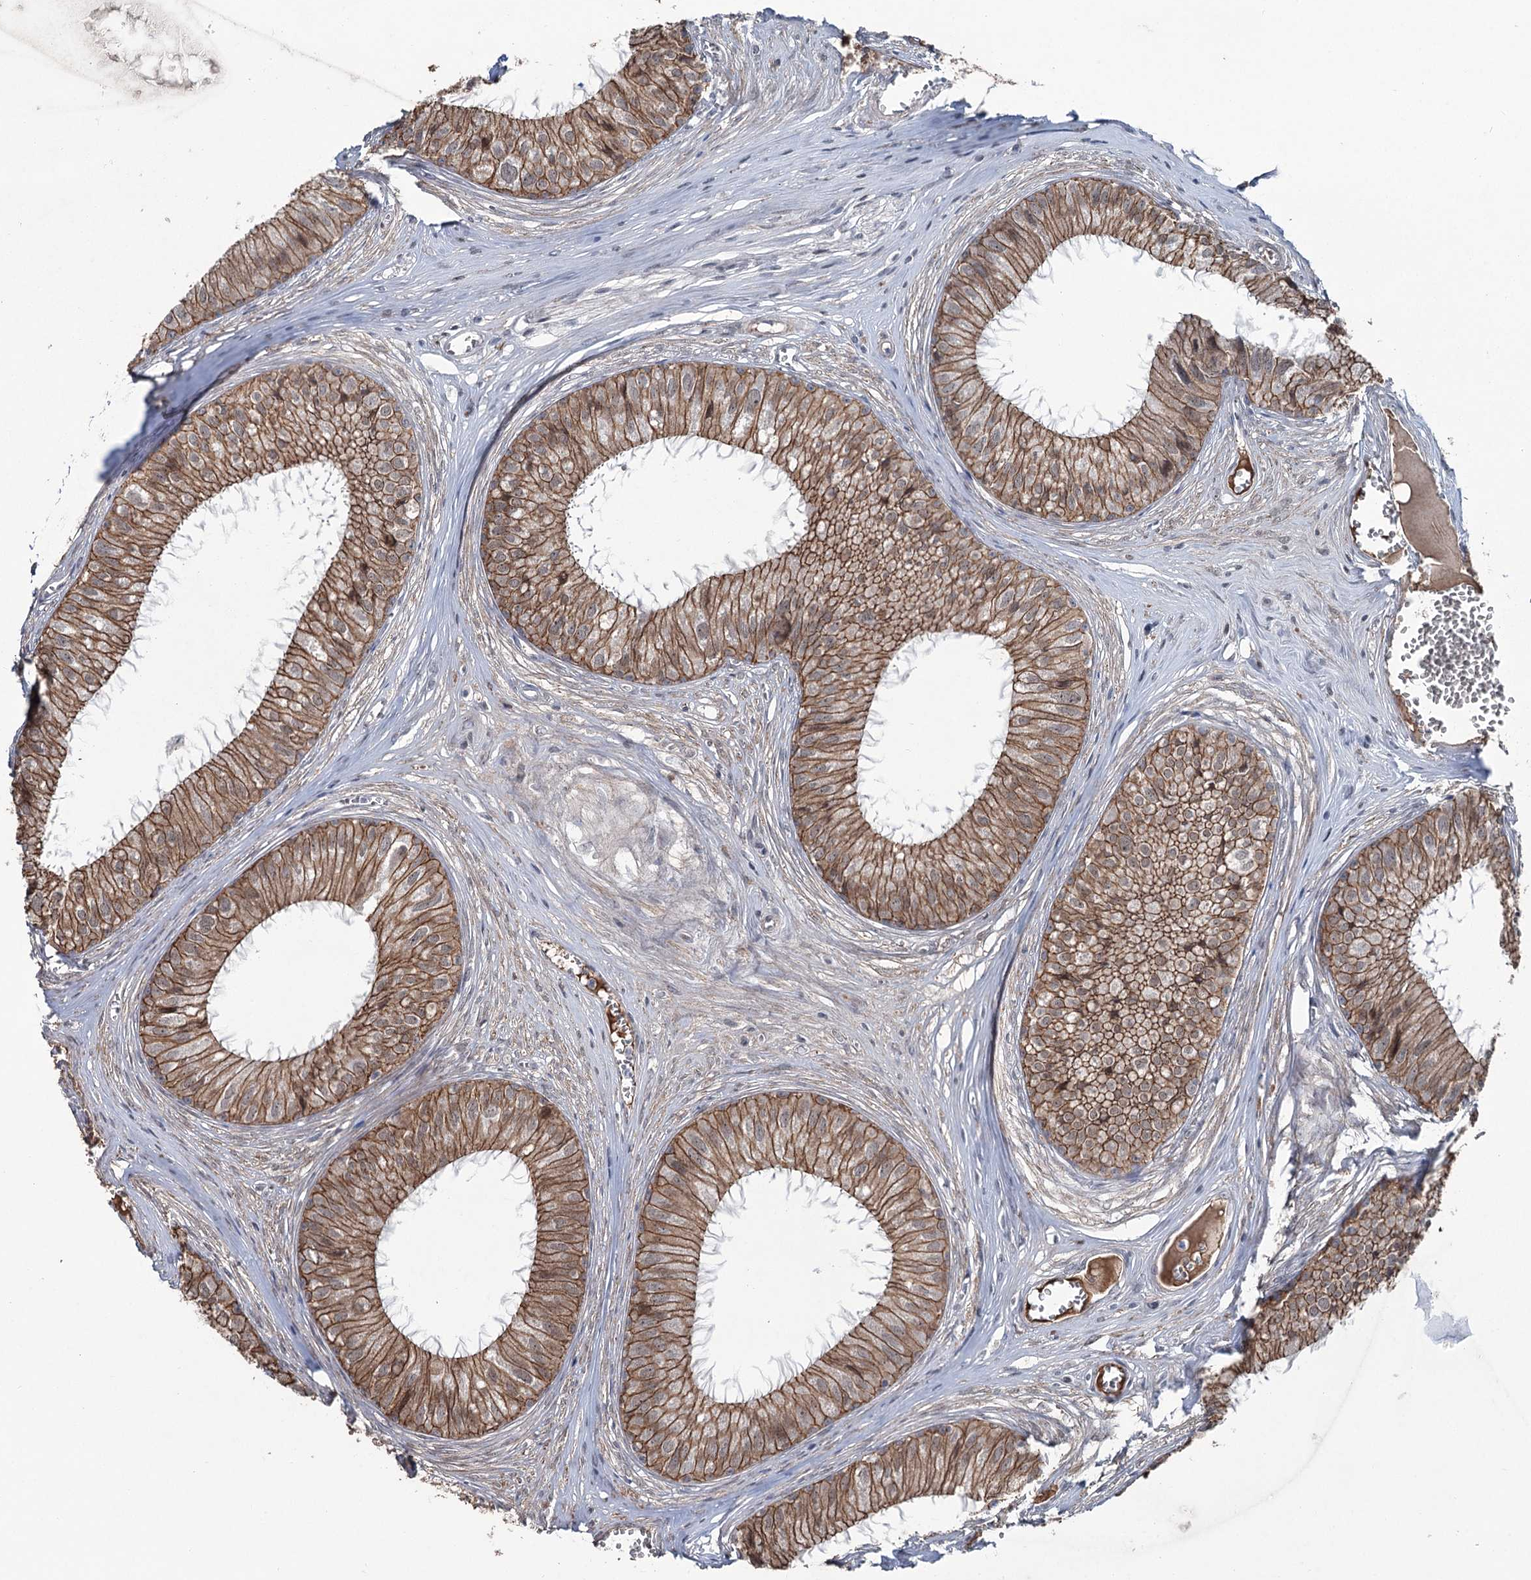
{"staining": {"intensity": "strong", "quantity": ">75%", "location": "cytoplasmic/membranous"}, "tissue": "epididymis", "cell_type": "Glandular cells", "image_type": "normal", "snomed": [{"axis": "morphology", "description": "Normal tissue, NOS"}, {"axis": "topography", "description": "Epididymis"}], "caption": "Immunohistochemical staining of normal human epididymis demonstrates strong cytoplasmic/membranous protein expression in approximately >75% of glandular cells.", "gene": "FAM120B", "patient": {"sex": "male", "age": 36}}